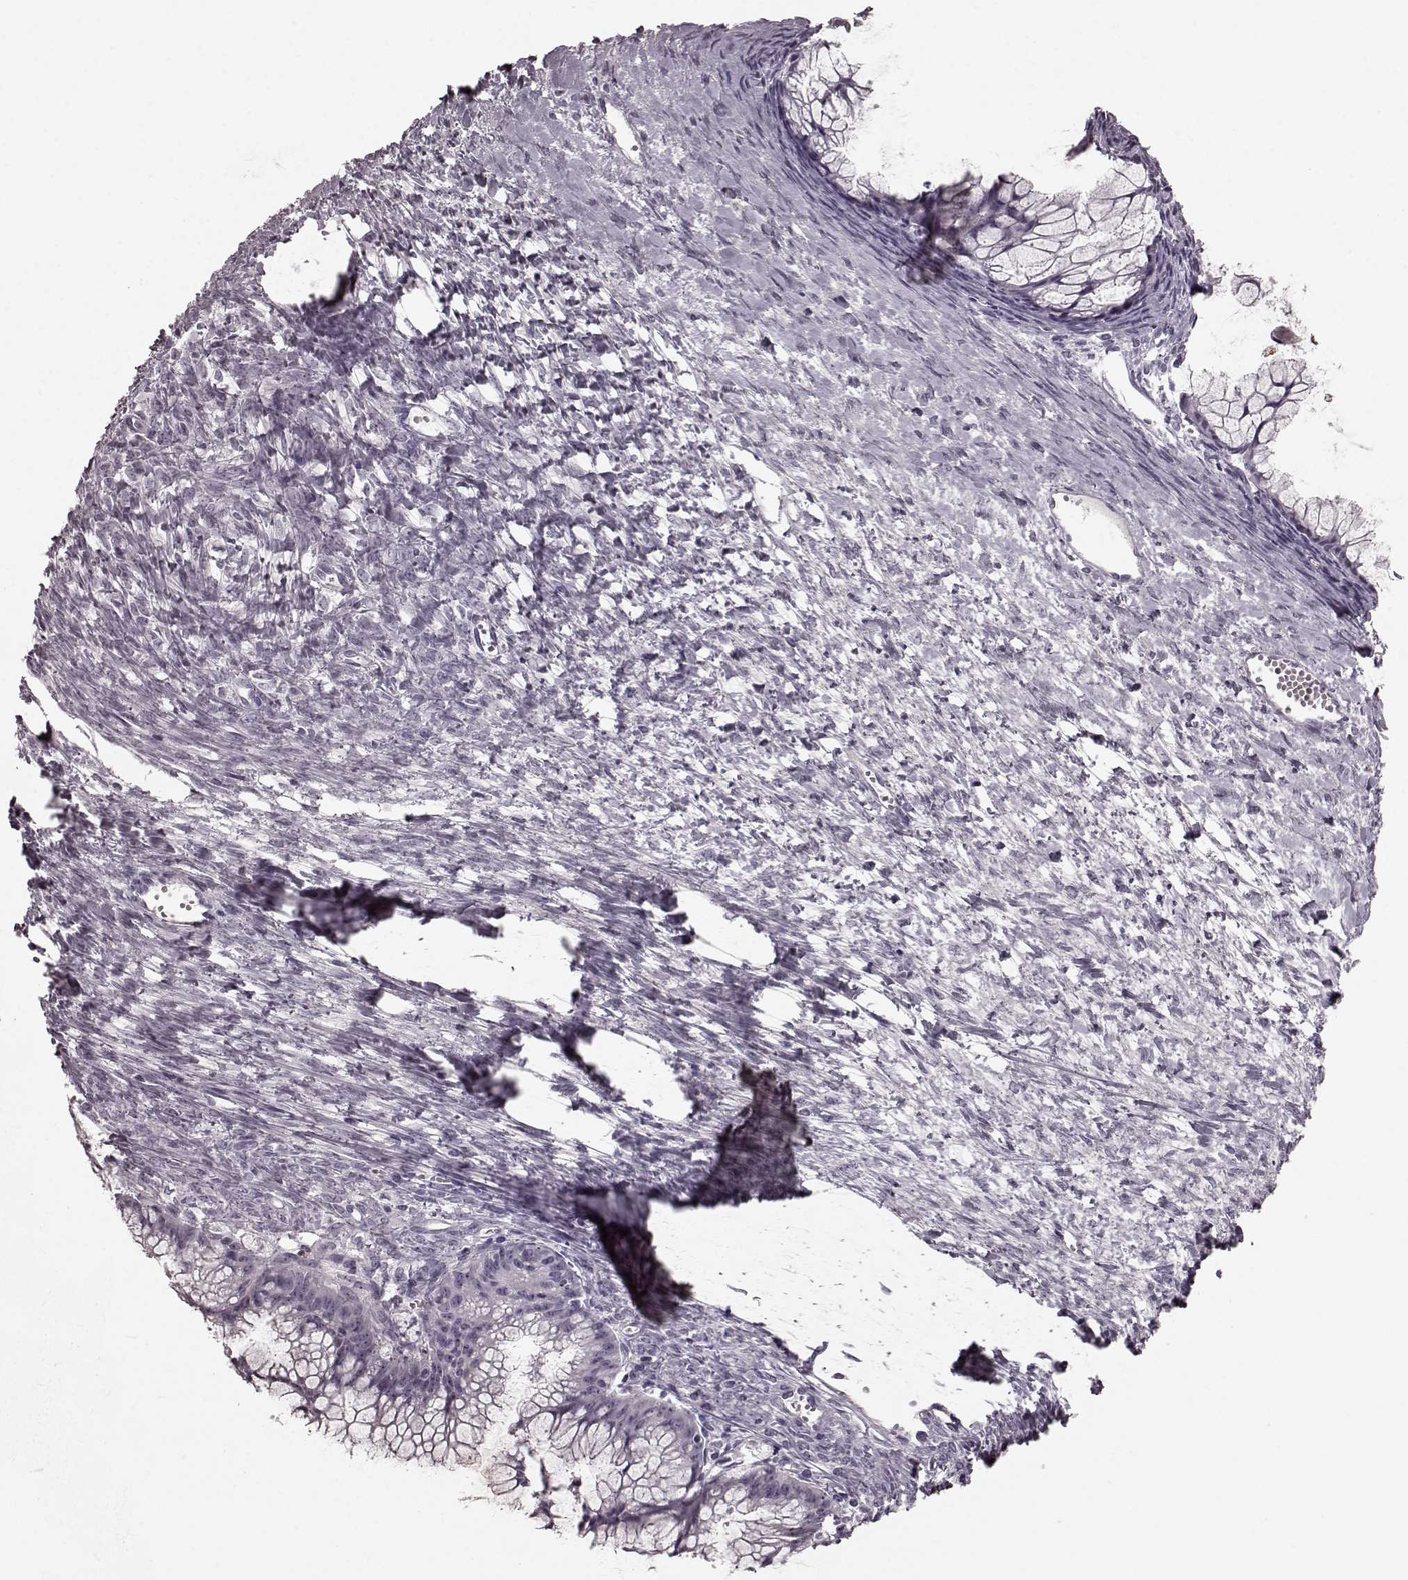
{"staining": {"intensity": "negative", "quantity": "none", "location": "none"}, "tissue": "ovarian cancer", "cell_type": "Tumor cells", "image_type": "cancer", "snomed": [{"axis": "morphology", "description": "Cystadenocarcinoma, mucinous, NOS"}, {"axis": "topography", "description": "Ovary"}], "caption": "This is an immunohistochemistry (IHC) histopathology image of ovarian cancer (mucinous cystadenocarcinoma). There is no staining in tumor cells.", "gene": "CST7", "patient": {"sex": "female", "age": 41}}